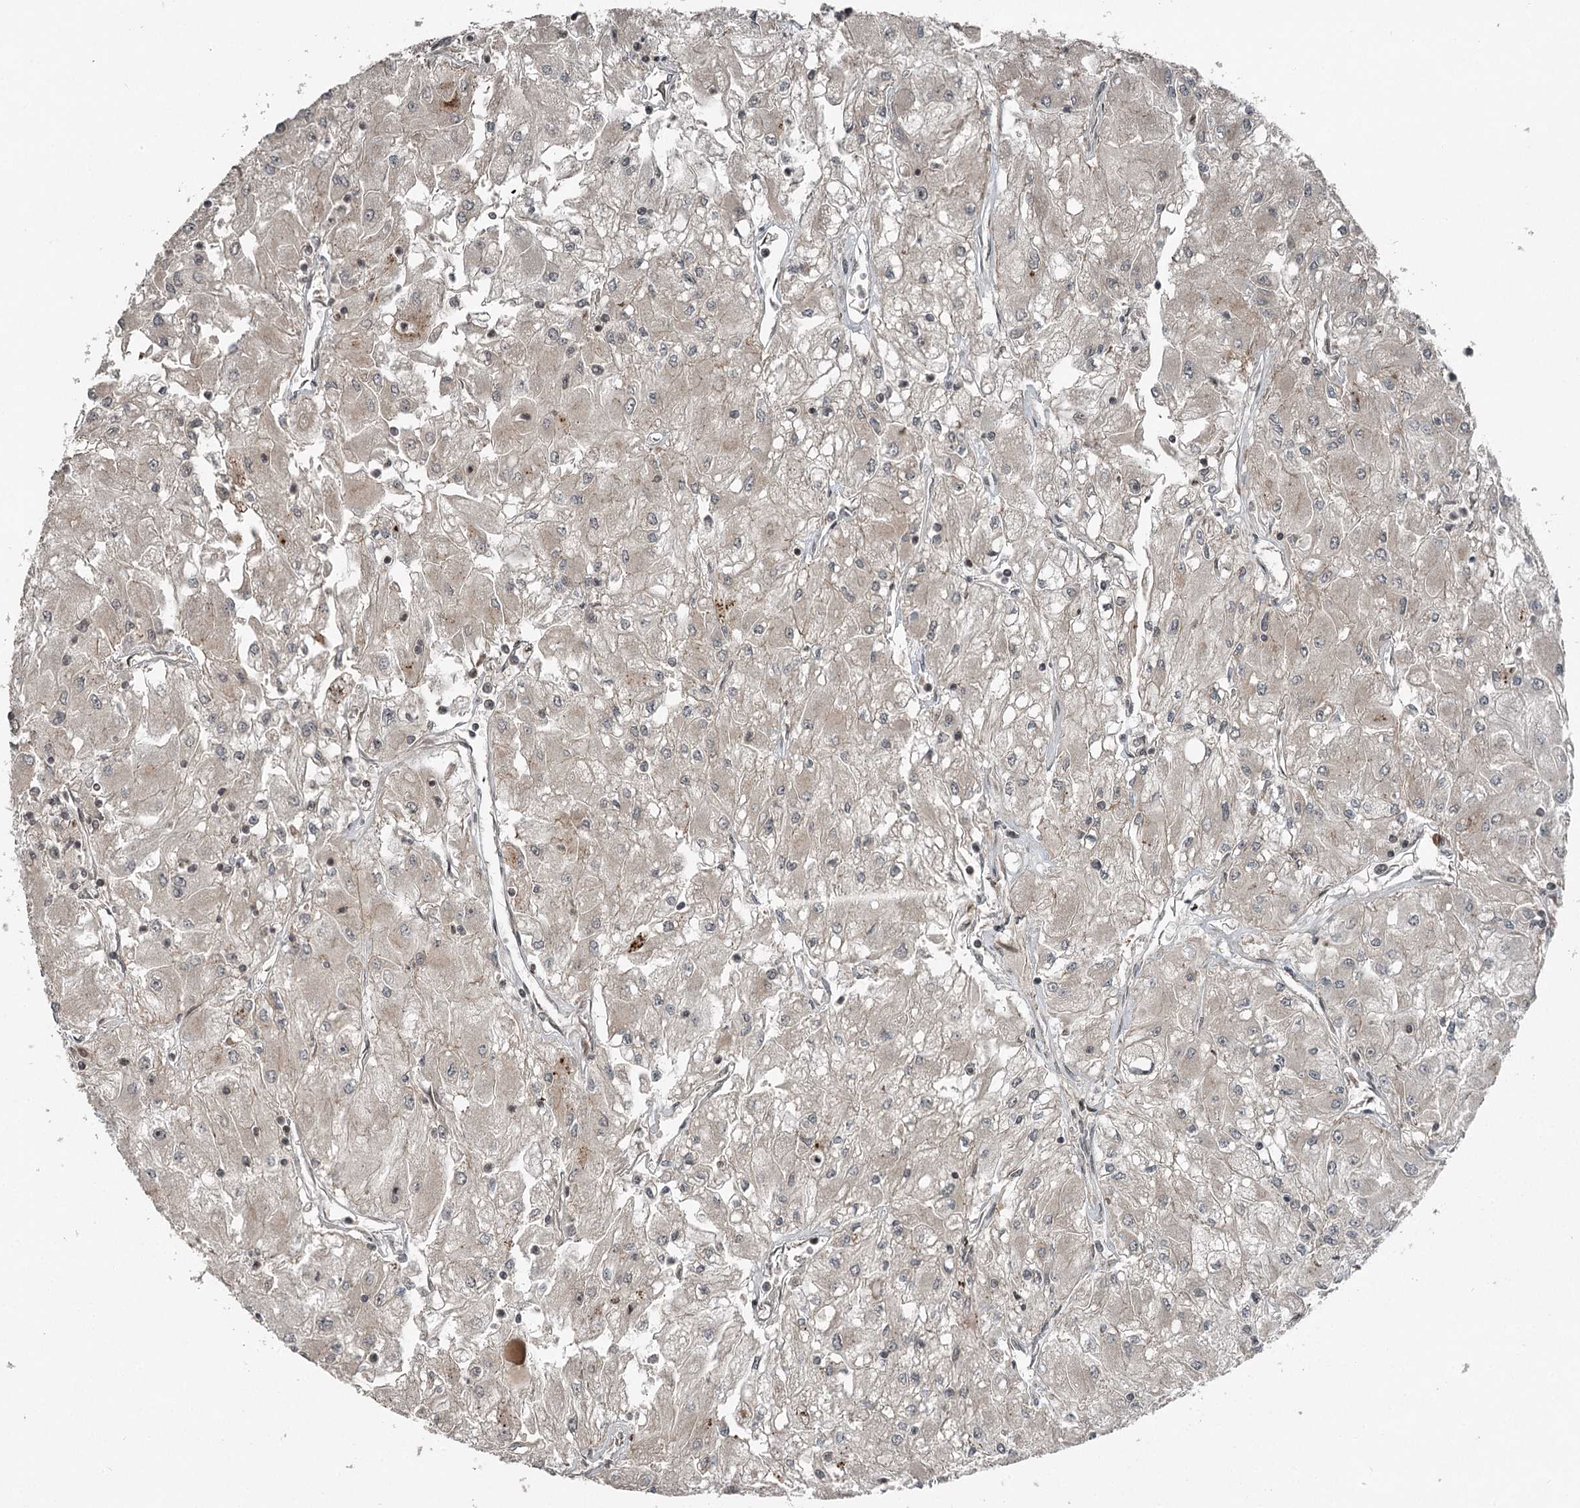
{"staining": {"intensity": "weak", "quantity": "<25%", "location": "cytoplasmic/membranous"}, "tissue": "renal cancer", "cell_type": "Tumor cells", "image_type": "cancer", "snomed": [{"axis": "morphology", "description": "Adenocarcinoma, NOS"}, {"axis": "topography", "description": "Kidney"}], "caption": "Tumor cells are negative for brown protein staining in renal adenocarcinoma. (Immunohistochemistry (ihc), brightfield microscopy, high magnification).", "gene": "RASSF8", "patient": {"sex": "male", "age": 80}}